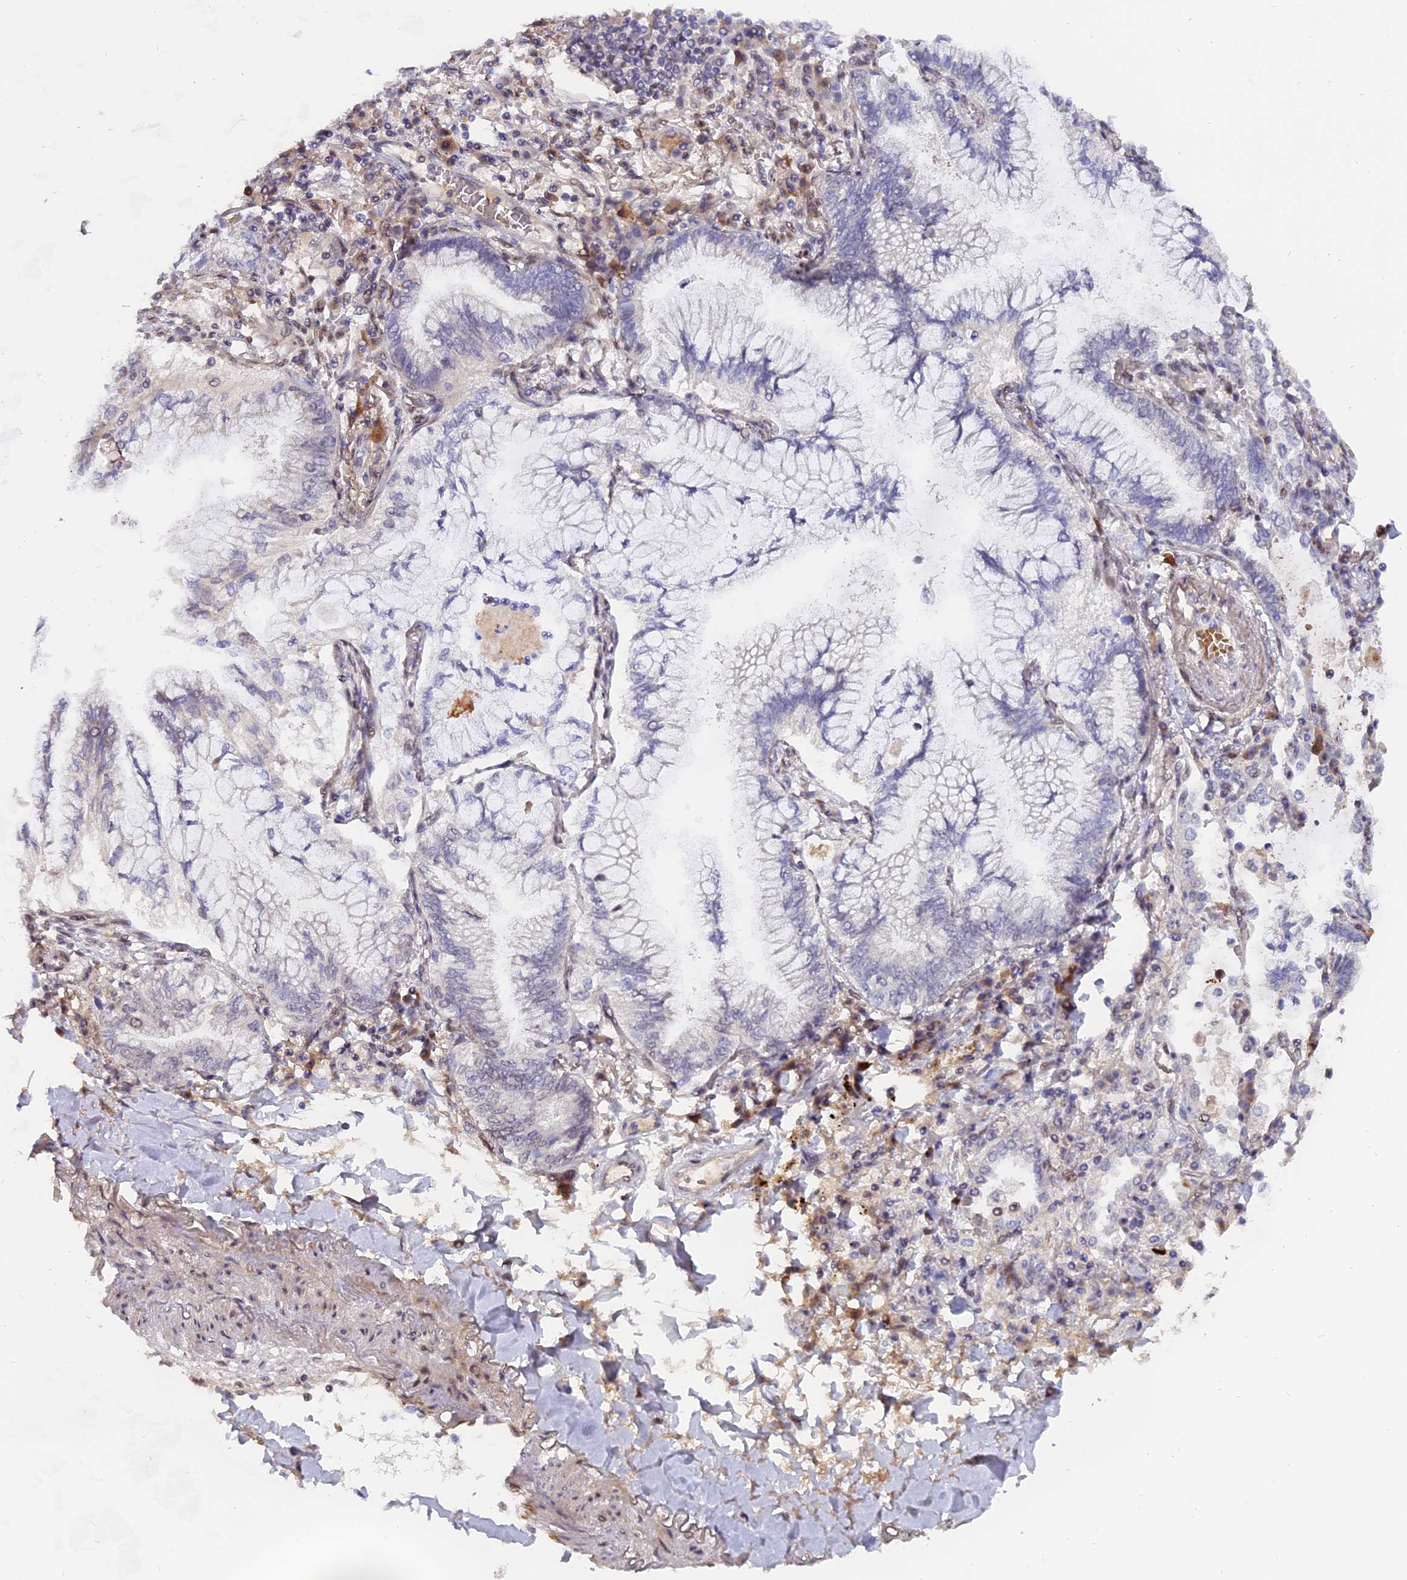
{"staining": {"intensity": "negative", "quantity": "none", "location": "none"}, "tissue": "lung cancer", "cell_type": "Tumor cells", "image_type": "cancer", "snomed": [{"axis": "morphology", "description": "Adenocarcinoma, NOS"}, {"axis": "topography", "description": "Lung"}], "caption": "An image of adenocarcinoma (lung) stained for a protein demonstrates no brown staining in tumor cells. (Brightfield microscopy of DAB immunohistochemistry (IHC) at high magnification).", "gene": "PYGO1", "patient": {"sex": "female", "age": 70}}